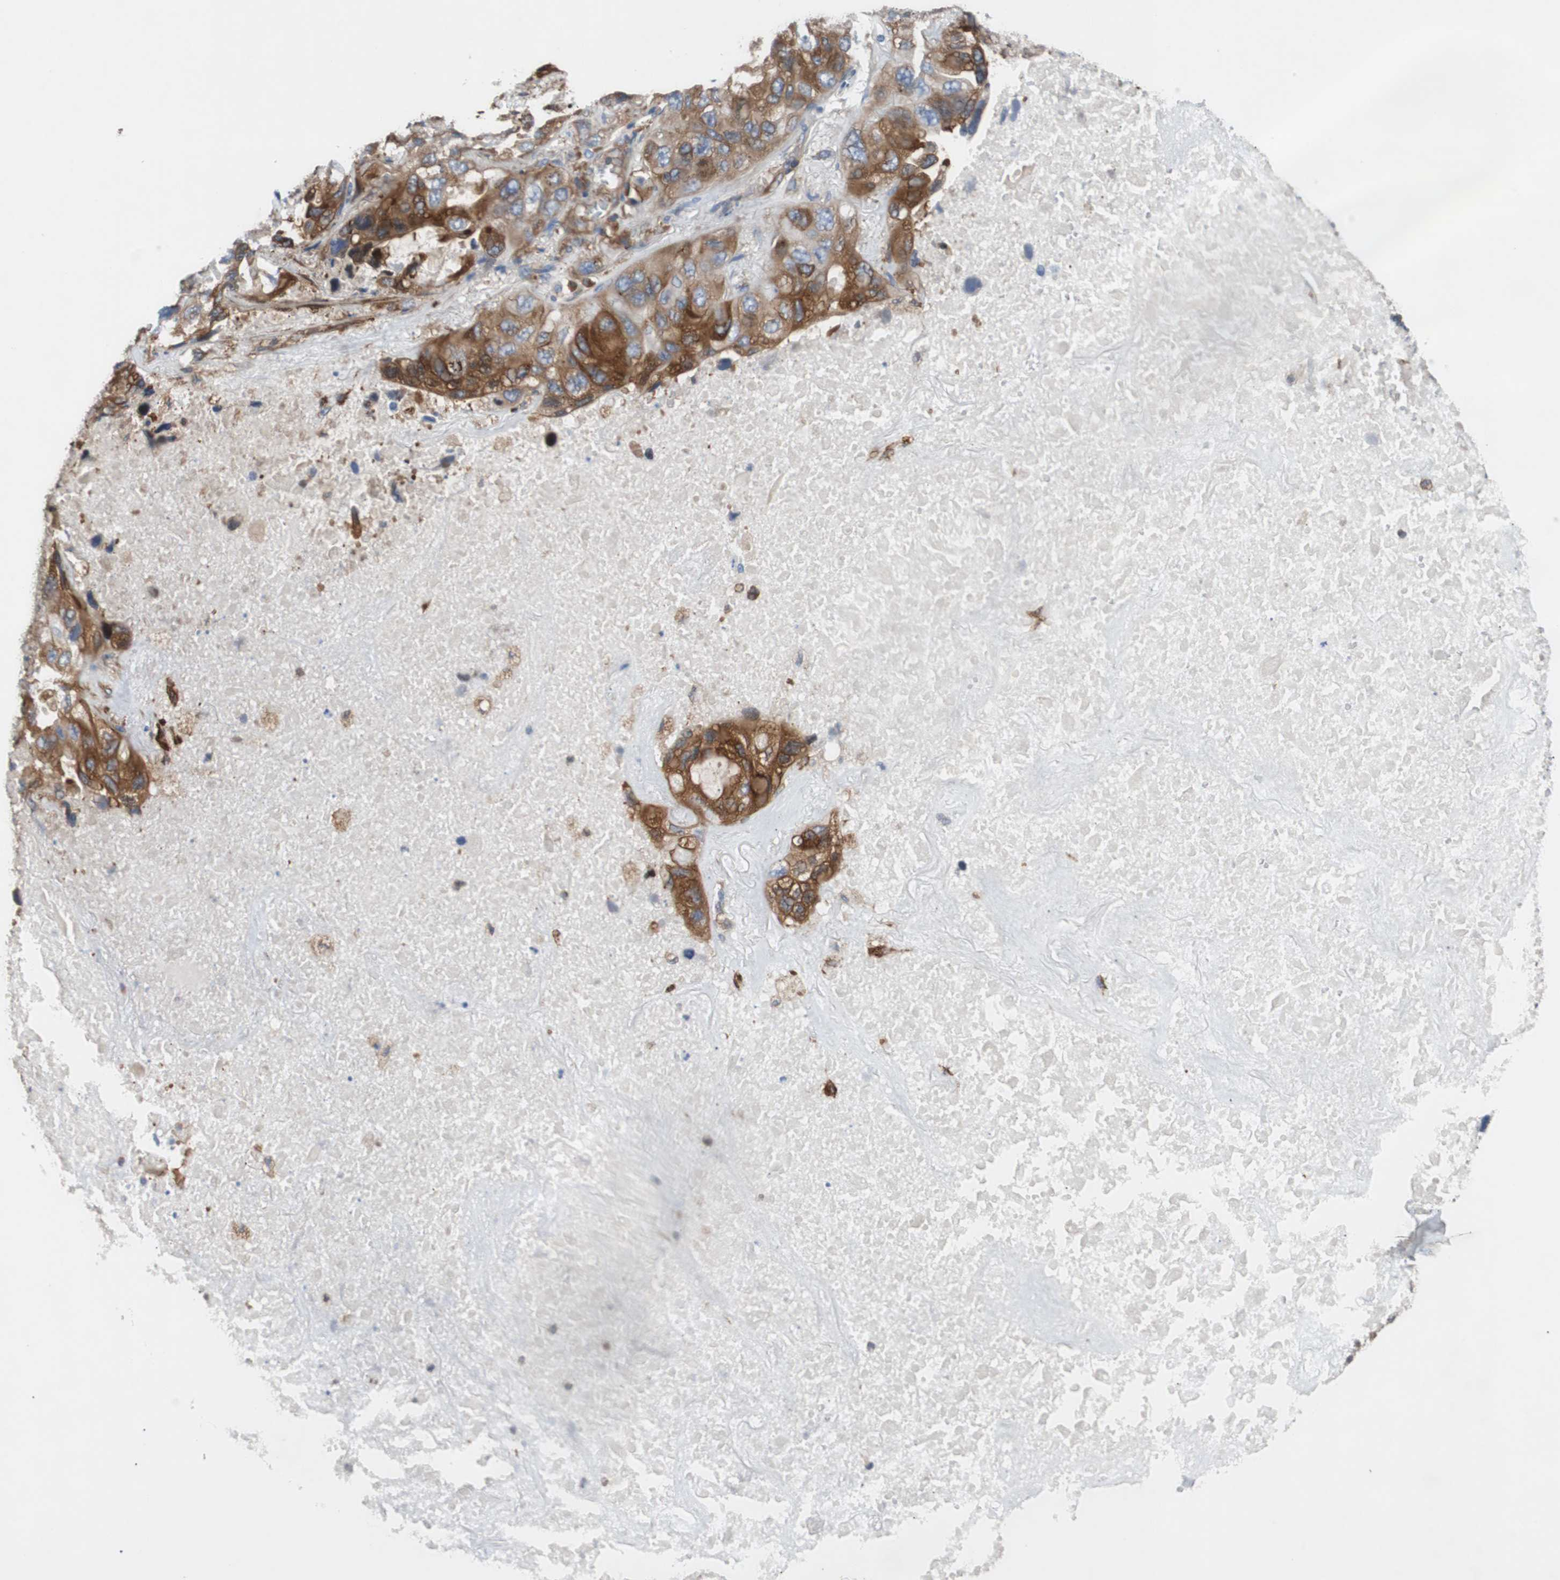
{"staining": {"intensity": "strong", "quantity": "25%-75%", "location": "cytoplasmic/membranous"}, "tissue": "lung cancer", "cell_type": "Tumor cells", "image_type": "cancer", "snomed": [{"axis": "morphology", "description": "Squamous cell carcinoma, NOS"}, {"axis": "topography", "description": "Lung"}], "caption": "A photomicrograph showing strong cytoplasmic/membranous expression in approximately 25%-75% of tumor cells in squamous cell carcinoma (lung), as visualized by brown immunohistochemical staining.", "gene": "GYS1", "patient": {"sex": "female", "age": 73}}